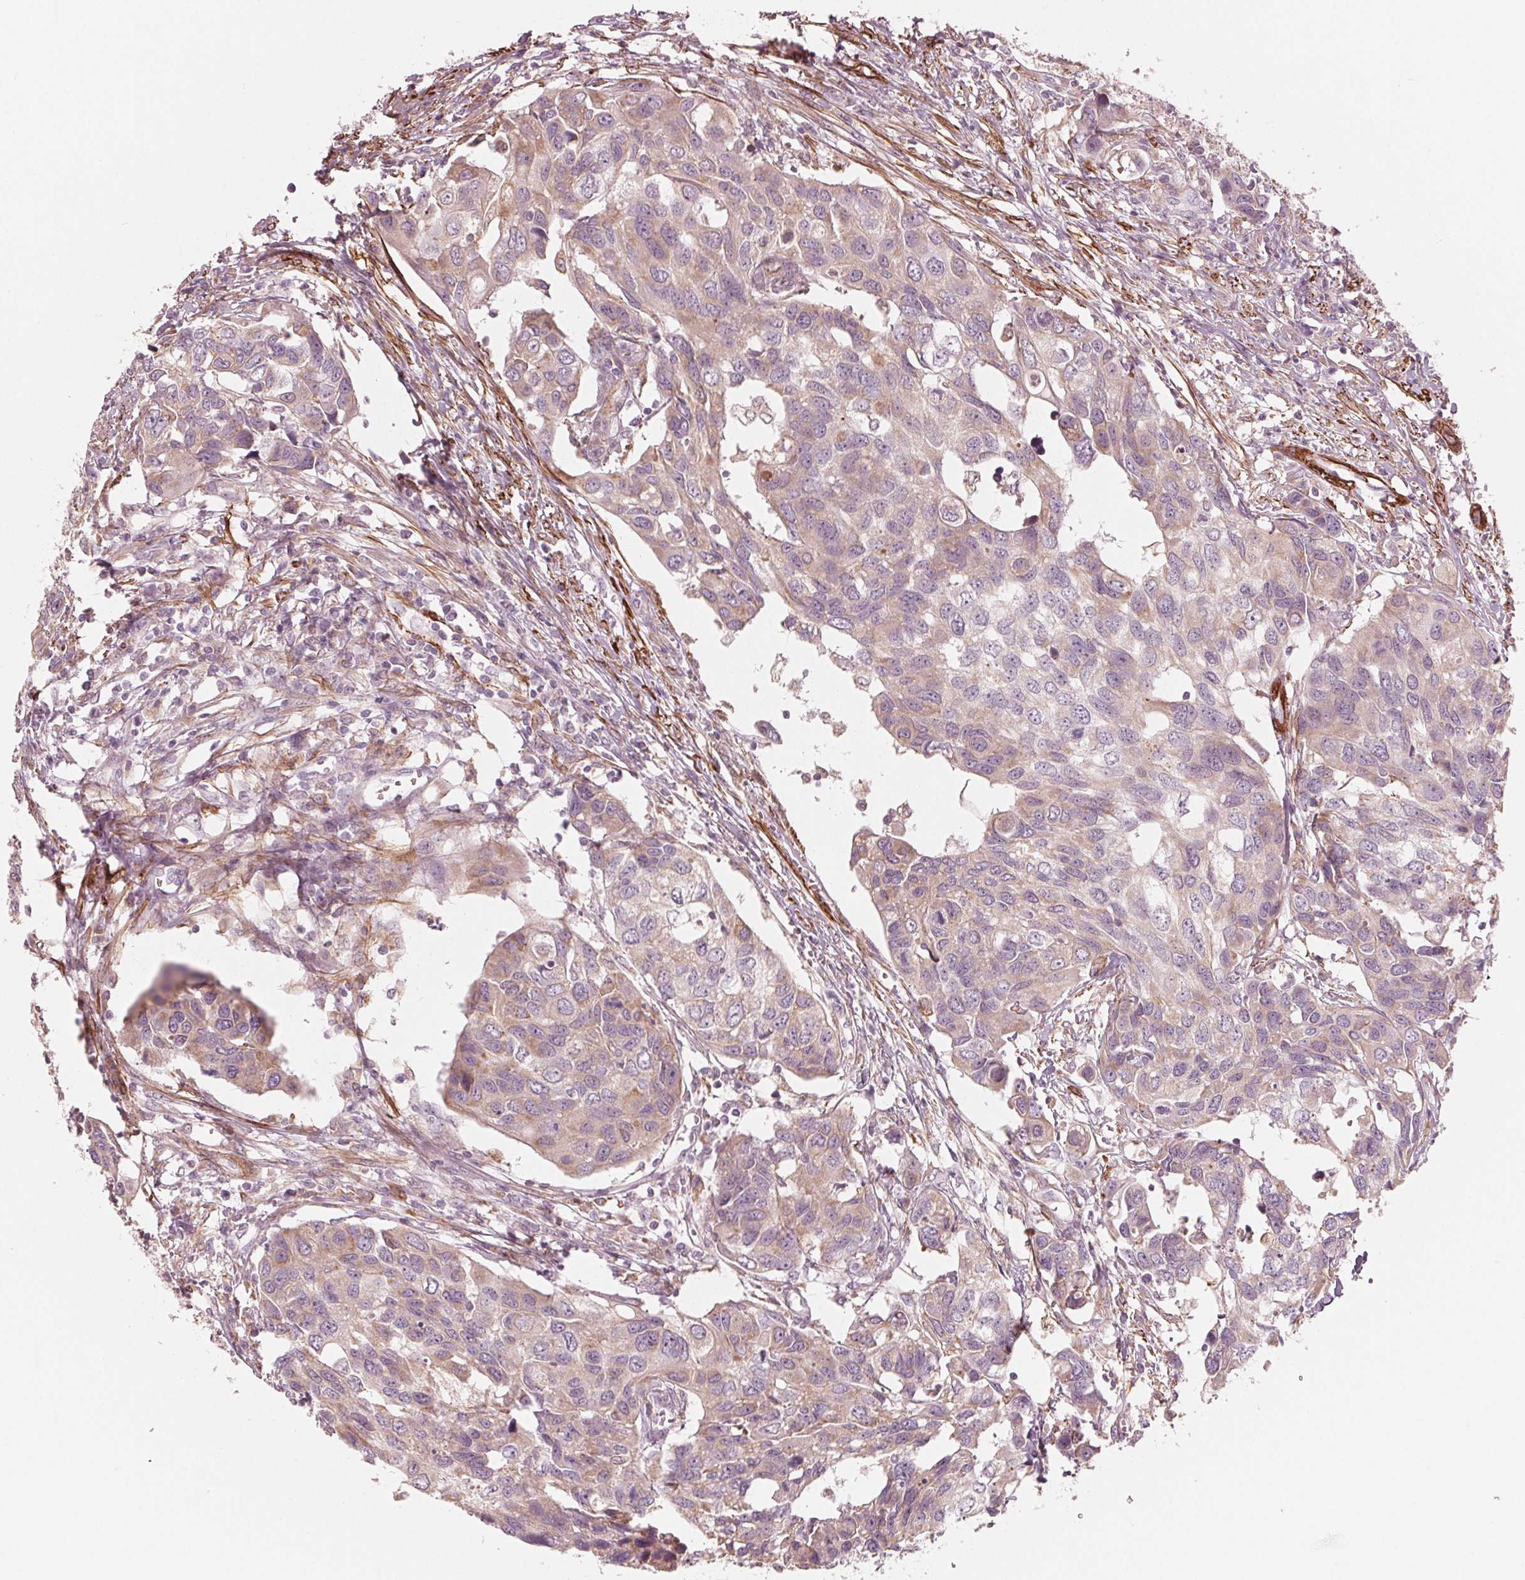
{"staining": {"intensity": "weak", "quantity": "<25%", "location": "cytoplasmic/membranous"}, "tissue": "urothelial cancer", "cell_type": "Tumor cells", "image_type": "cancer", "snomed": [{"axis": "morphology", "description": "Urothelial carcinoma, High grade"}, {"axis": "topography", "description": "Urinary bladder"}], "caption": "Immunohistochemistry of urothelial cancer demonstrates no staining in tumor cells. Nuclei are stained in blue.", "gene": "MIER3", "patient": {"sex": "male", "age": 60}}